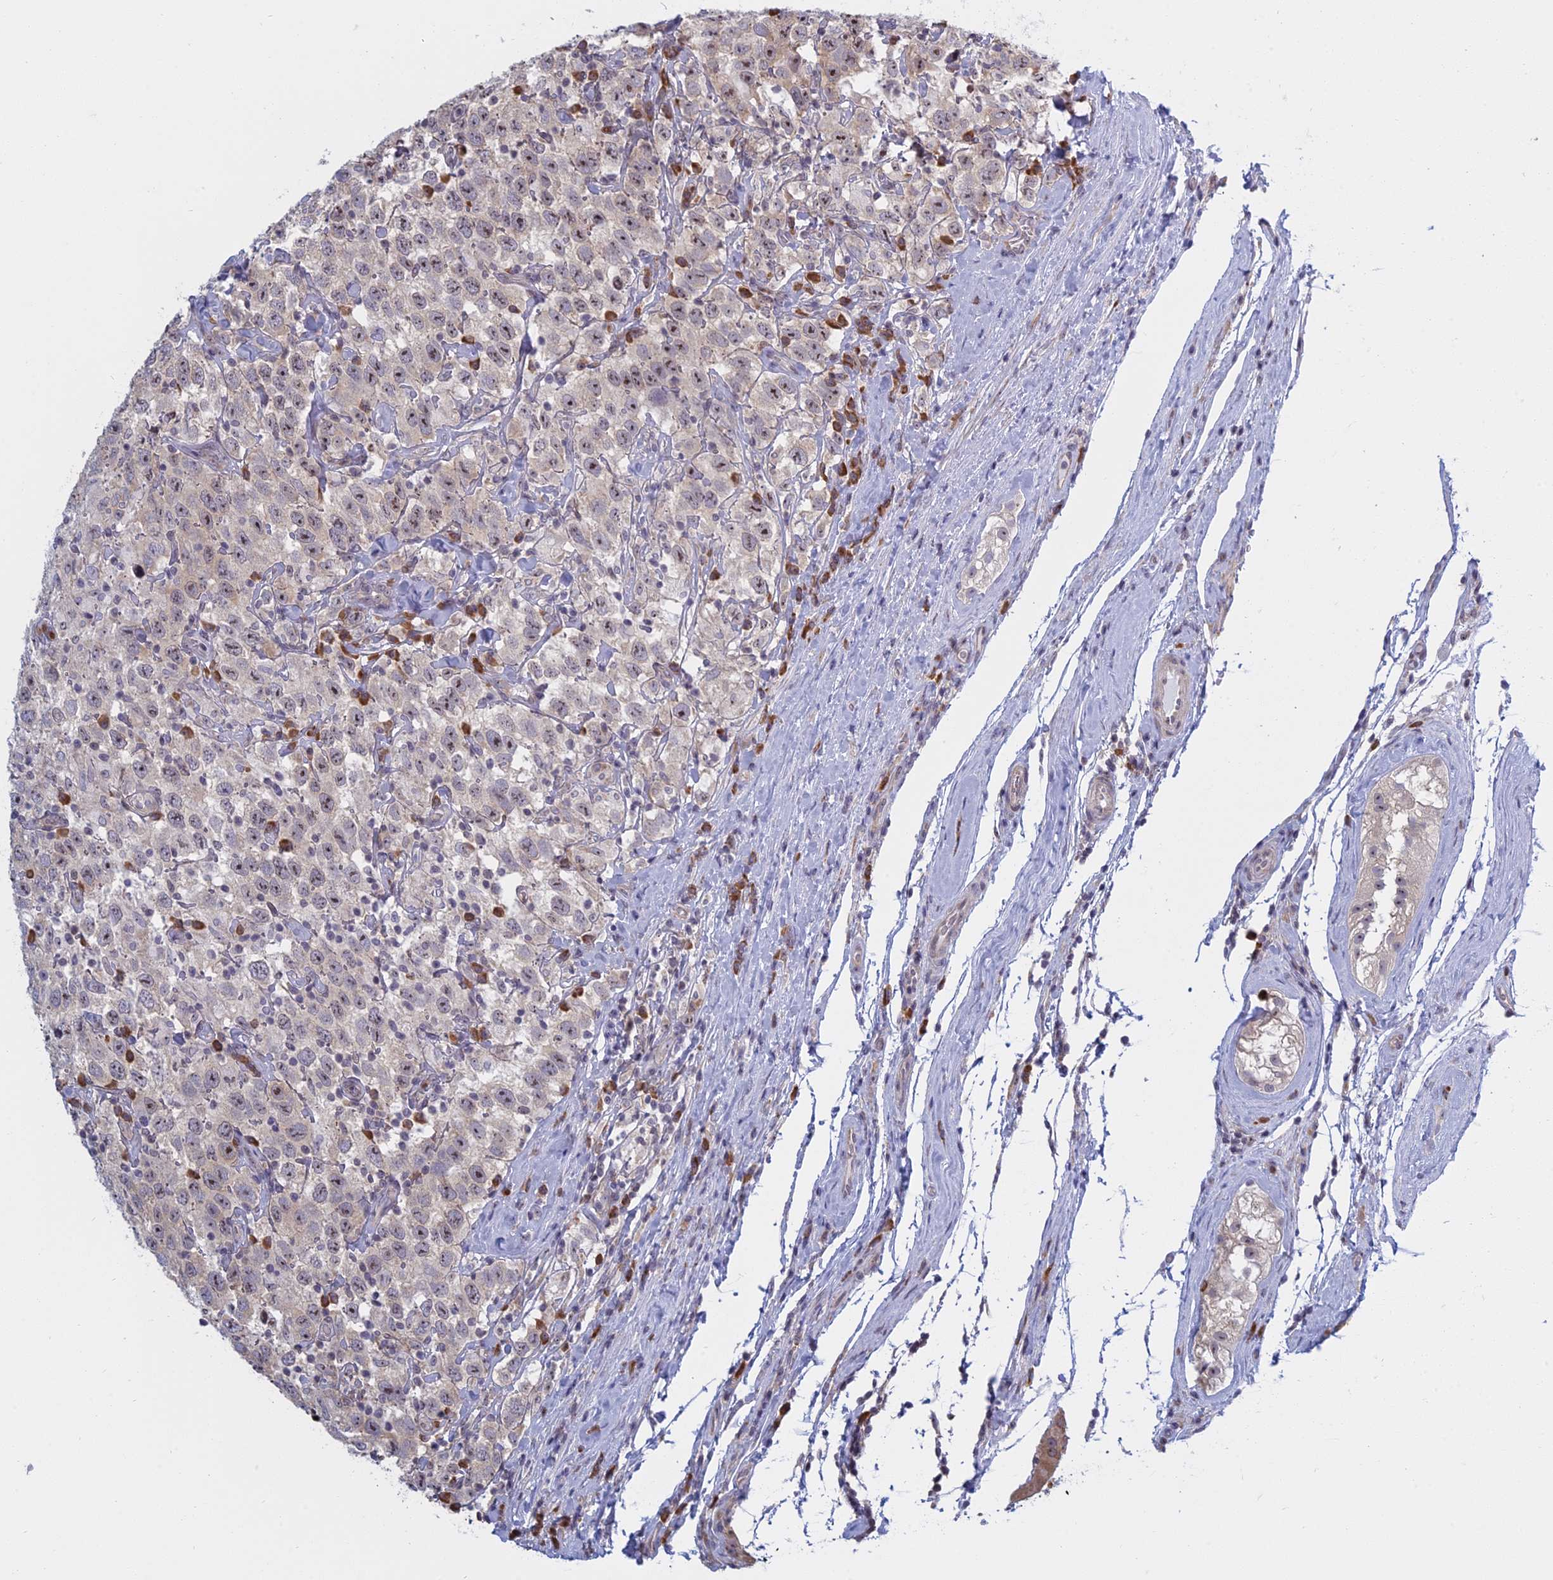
{"staining": {"intensity": "negative", "quantity": "none", "location": "none"}, "tissue": "testis cancer", "cell_type": "Tumor cells", "image_type": "cancer", "snomed": [{"axis": "morphology", "description": "Seminoma, NOS"}, {"axis": "topography", "description": "Testis"}], "caption": "A photomicrograph of human seminoma (testis) is negative for staining in tumor cells.", "gene": "RPS19BP1", "patient": {"sex": "male", "age": 41}}